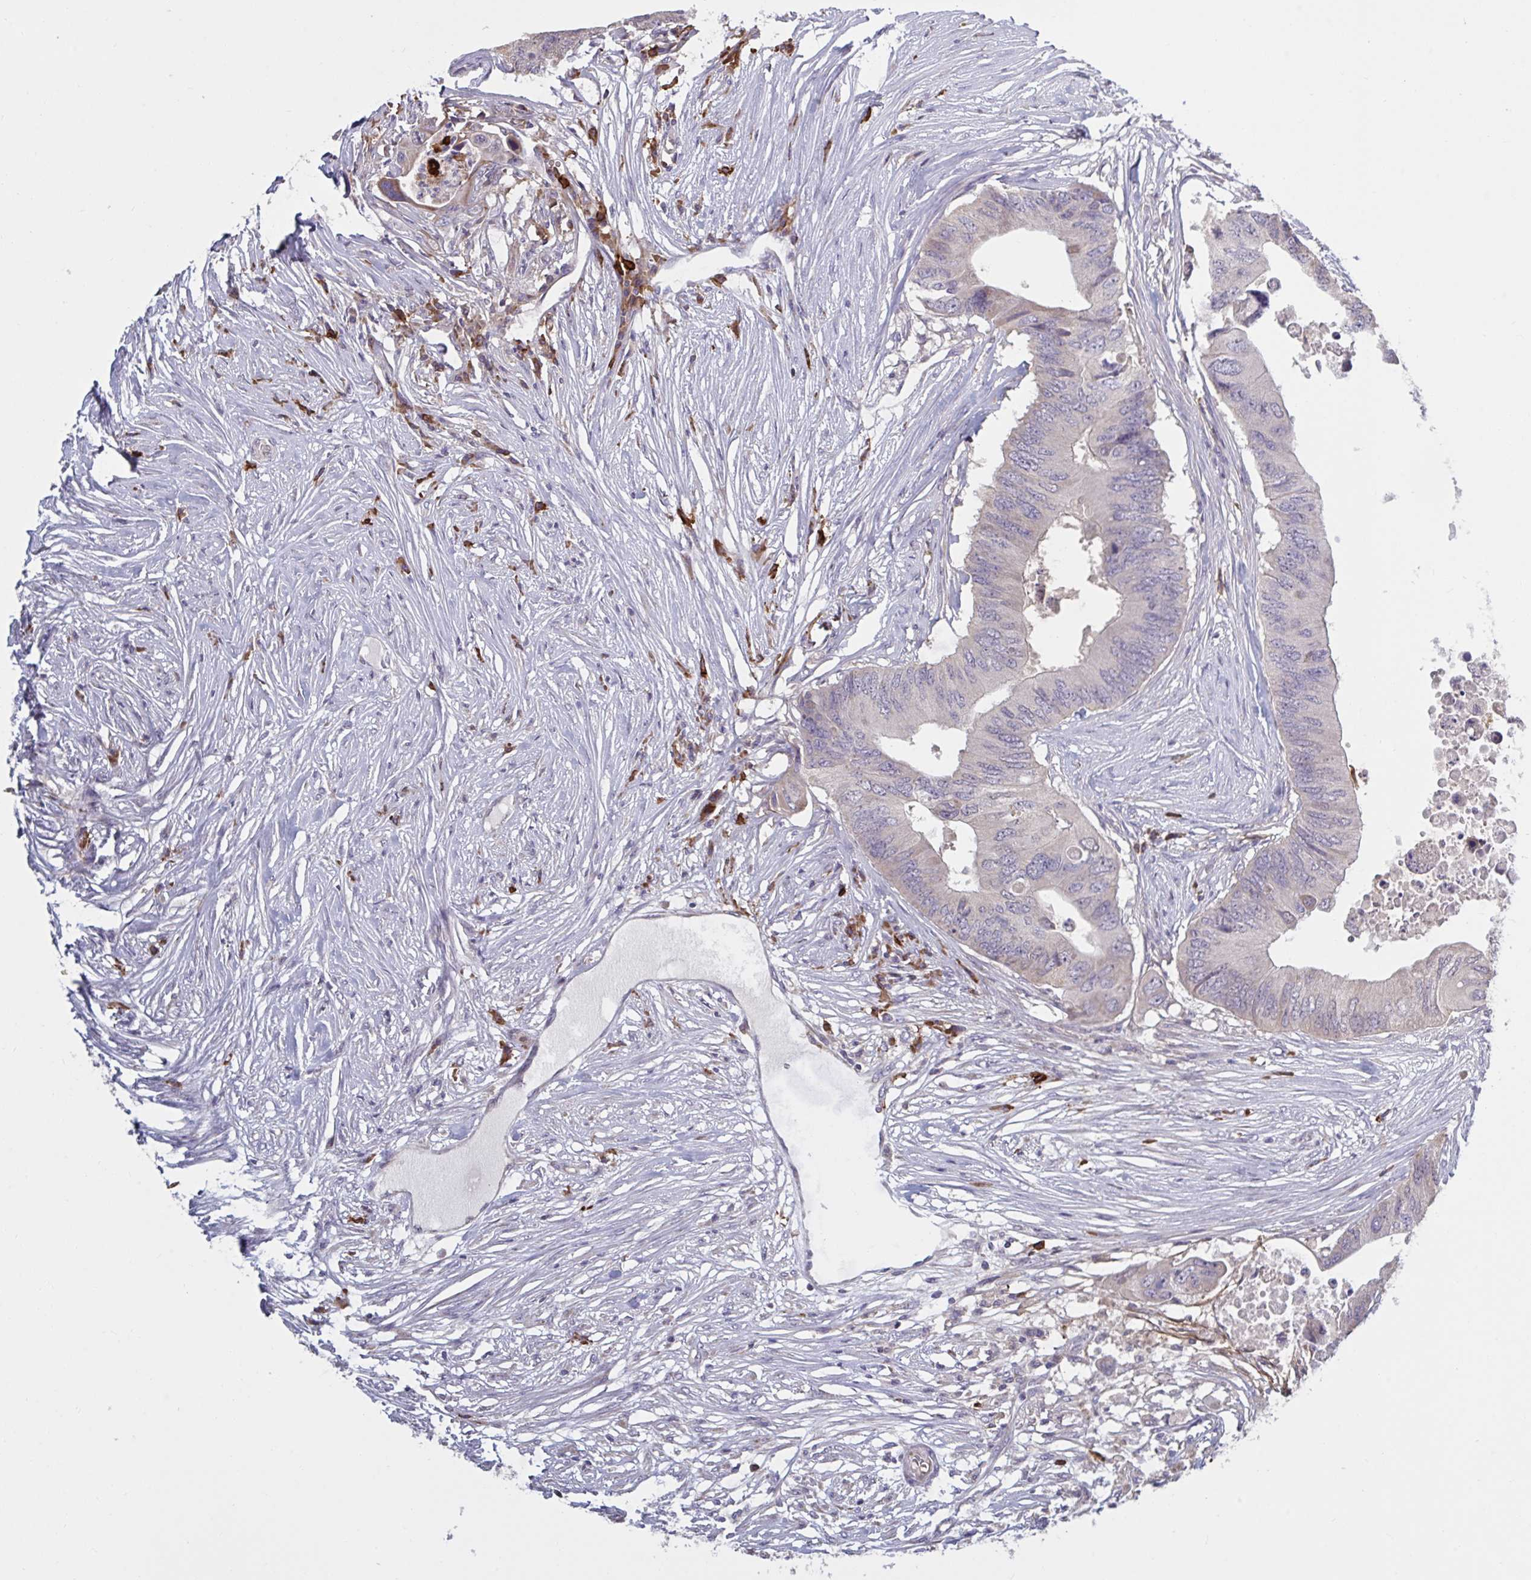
{"staining": {"intensity": "negative", "quantity": "none", "location": "none"}, "tissue": "colorectal cancer", "cell_type": "Tumor cells", "image_type": "cancer", "snomed": [{"axis": "morphology", "description": "Adenocarcinoma, NOS"}, {"axis": "topography", "description": "Colon"}], "caption": "Tumor cells show no significant positivity in colorectal adenocarcinoma.", "gene": "CD1E", "patient": {"sex": "male", "age": 71}}